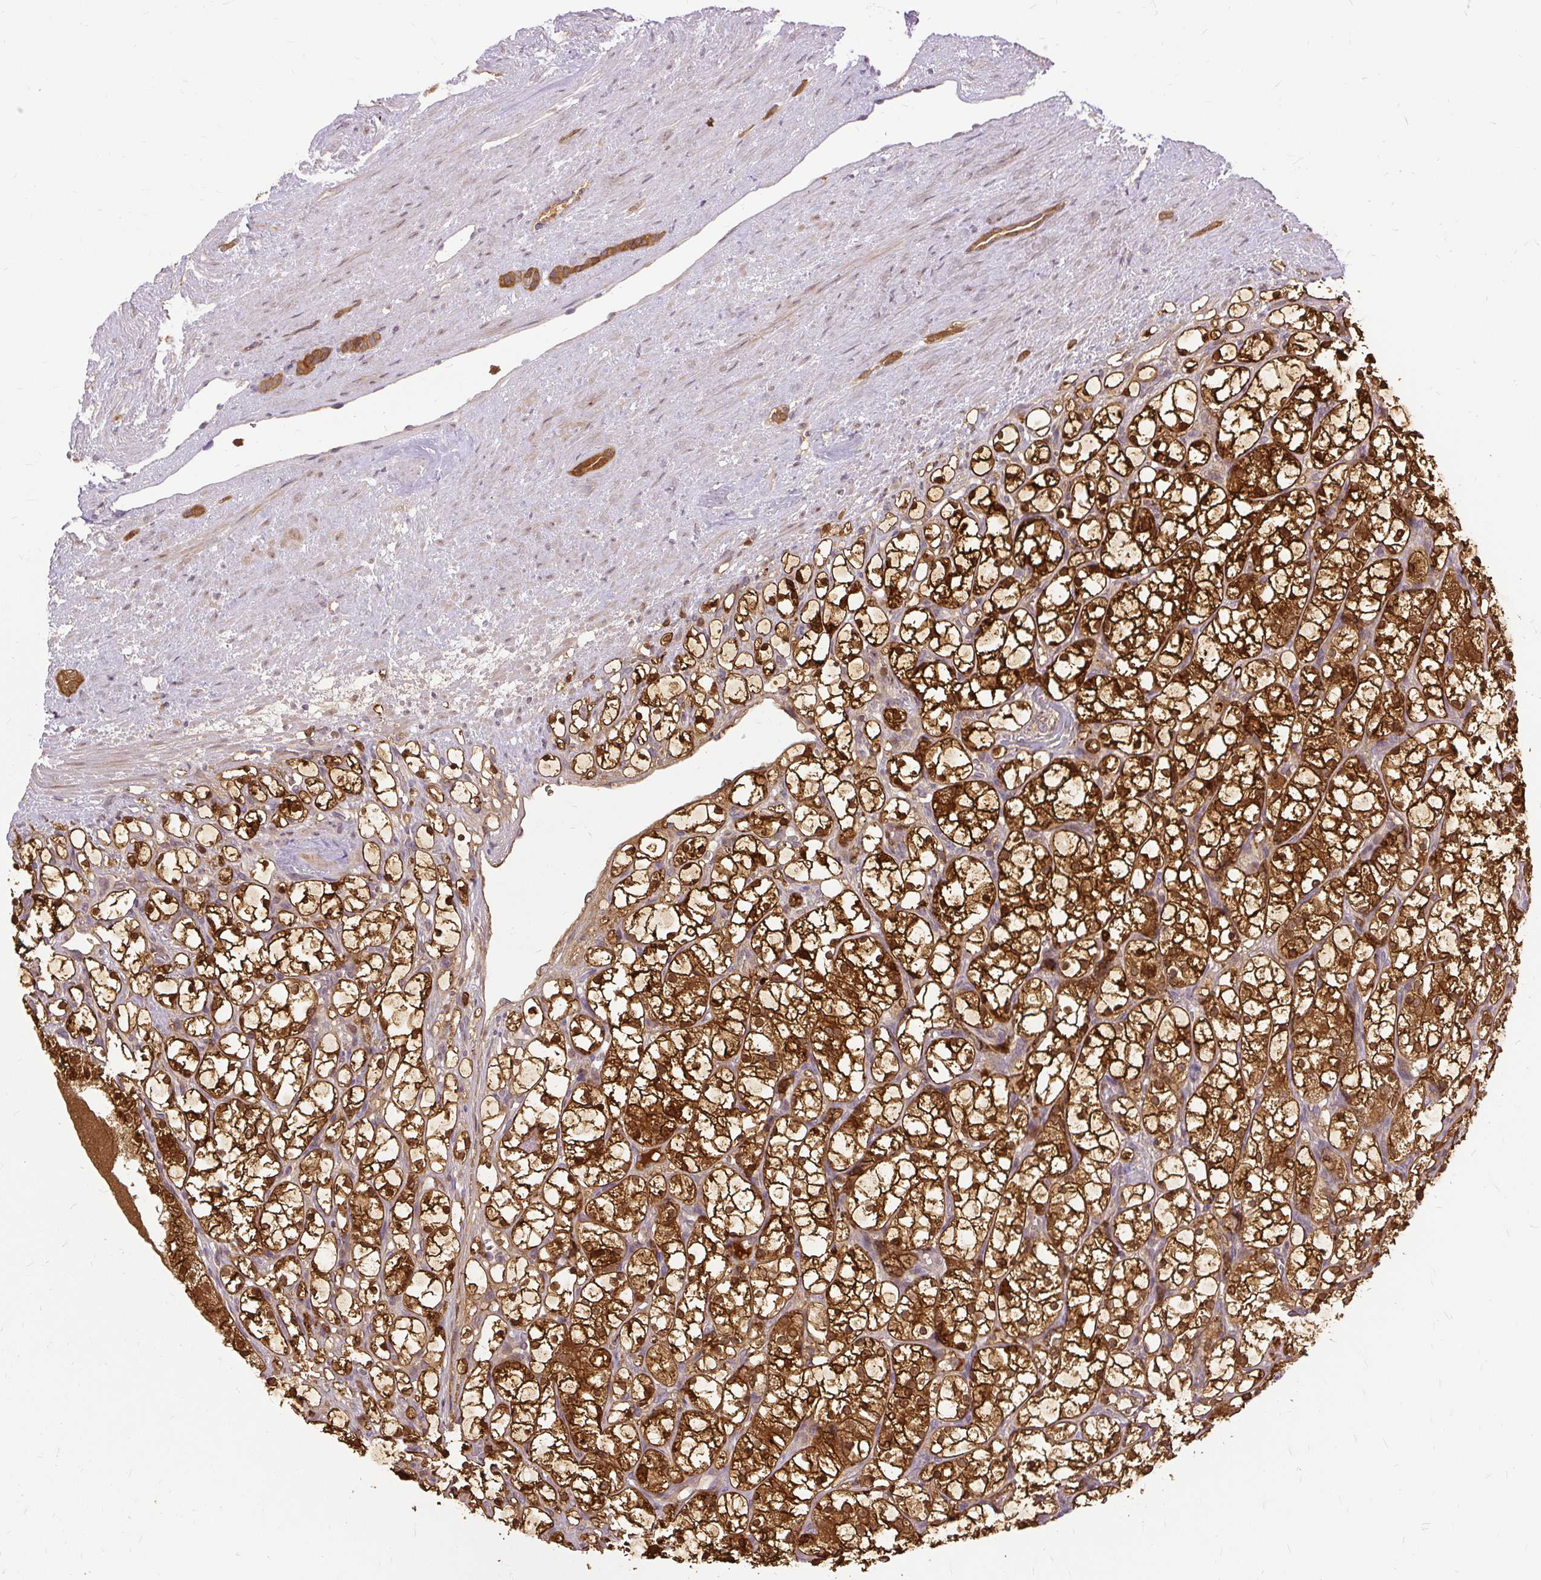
{"staining": {"intensity": "strong", "quantity": ">75%", "location": "cytoplasmic/membranous,nuclear"}, "tissue": "renal cancer", "cell_type": "Tumor cells", "image_type": "cancer", "snomed": [{"axis": "morphology", "description": "Adenocarcinoma, NOS"}, {"axis": "topography", "description": "Kidney"}], "caption": "Adenocarcinoma (renal) stained with DAB (3,3'-diaminobenzidine) immunohistochemistry exhibits high levels of strong cytoplasmic/membranous and nuclear expression in approximately >75% of tumor cells.", "gene": "AP5S1", "patient": {"sex": "female", "age": 69}}